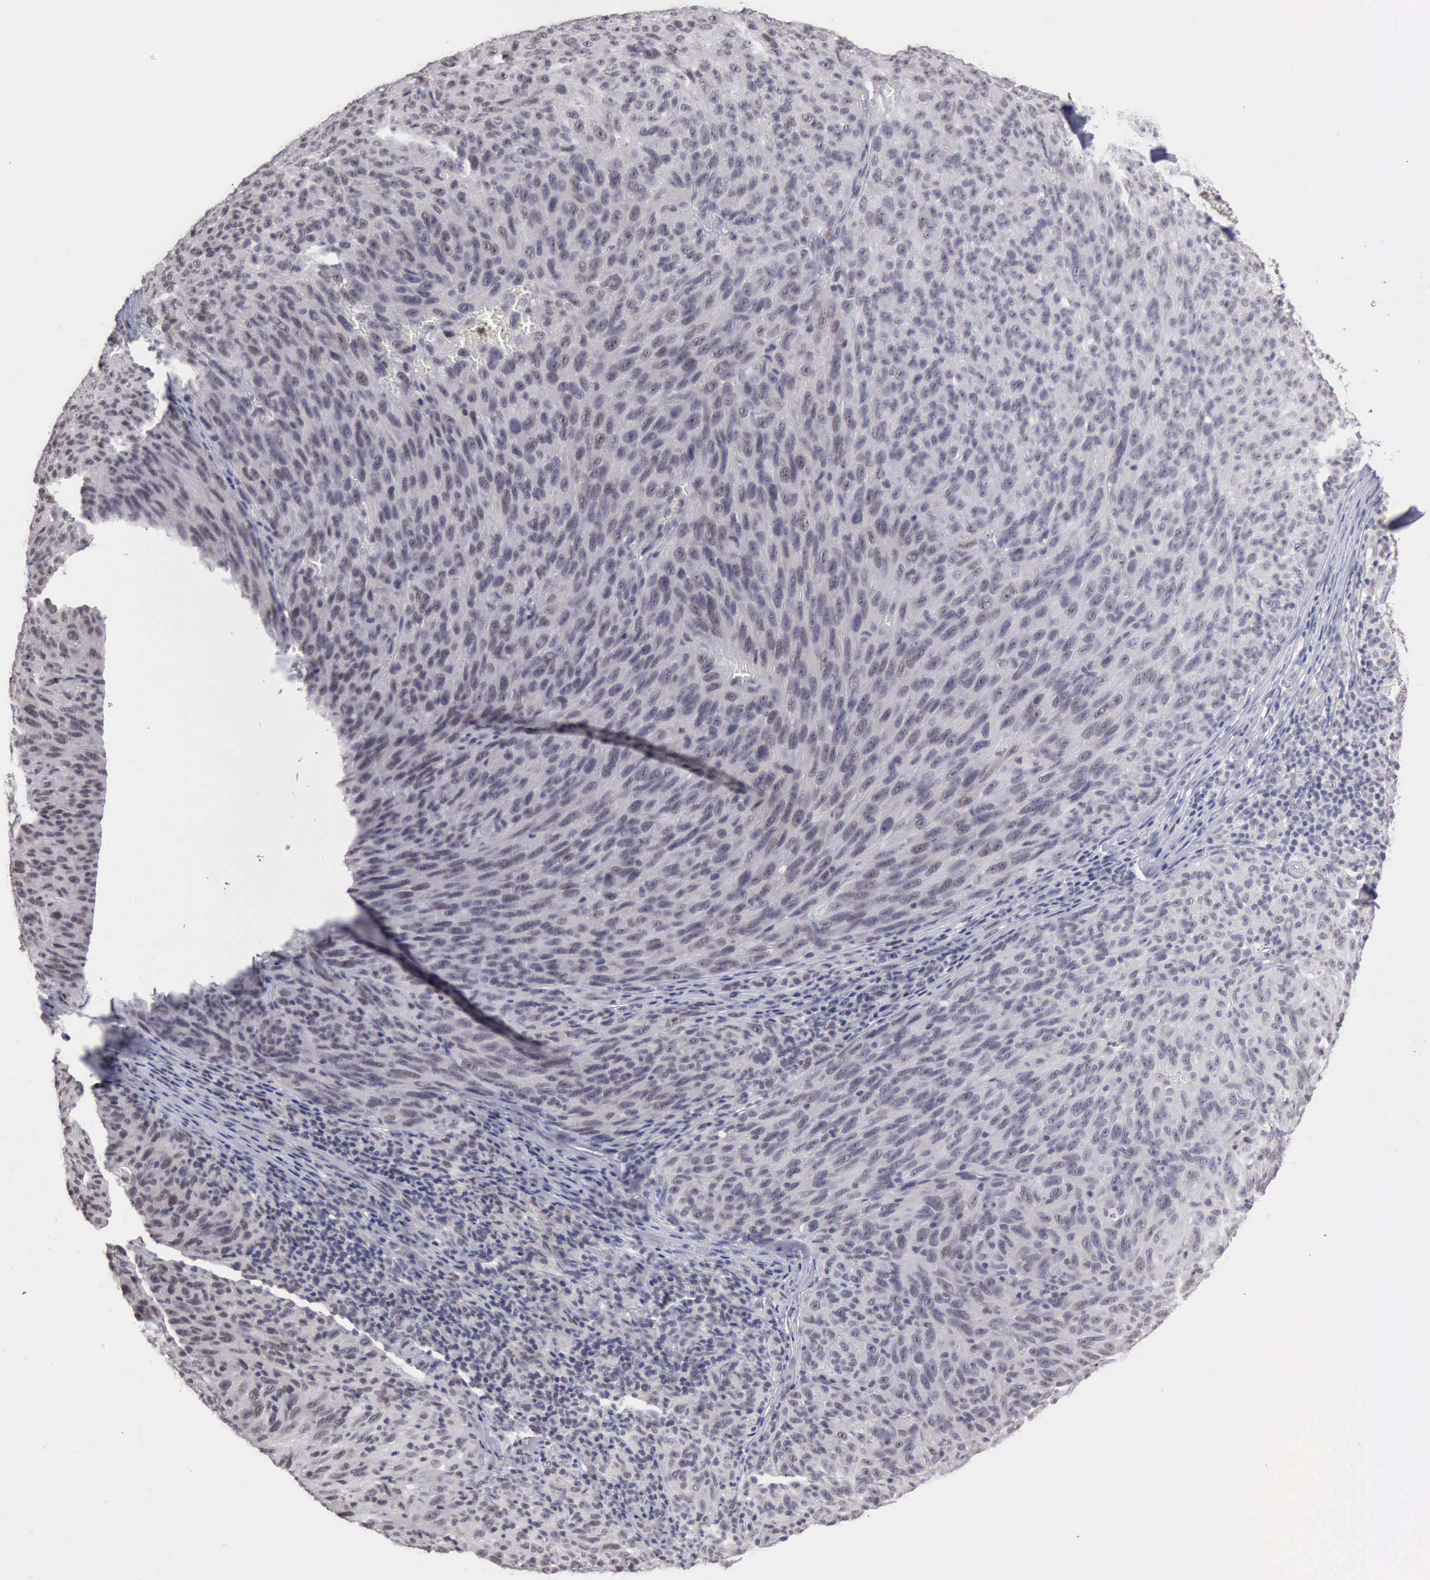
{"staining": {"intensity": "negative", "quantity": "none", "location": "none"}, "tissue": "melanoma", "cell_type": "Tumor cells", "image_type": "cancer", "snomed": [{"axis": "morphology", "description": "Malignant melanoma, NOS"}, {"axis": "topography", "description": "Skin"}], "caption": "DAB (3,3'-diaminobenzidine) immunohistochemical staining of malignant melanoma displays no significant expression in tumor cells.", "gene": "TAF1", "patient": {"sex": "male", "age": 76}}